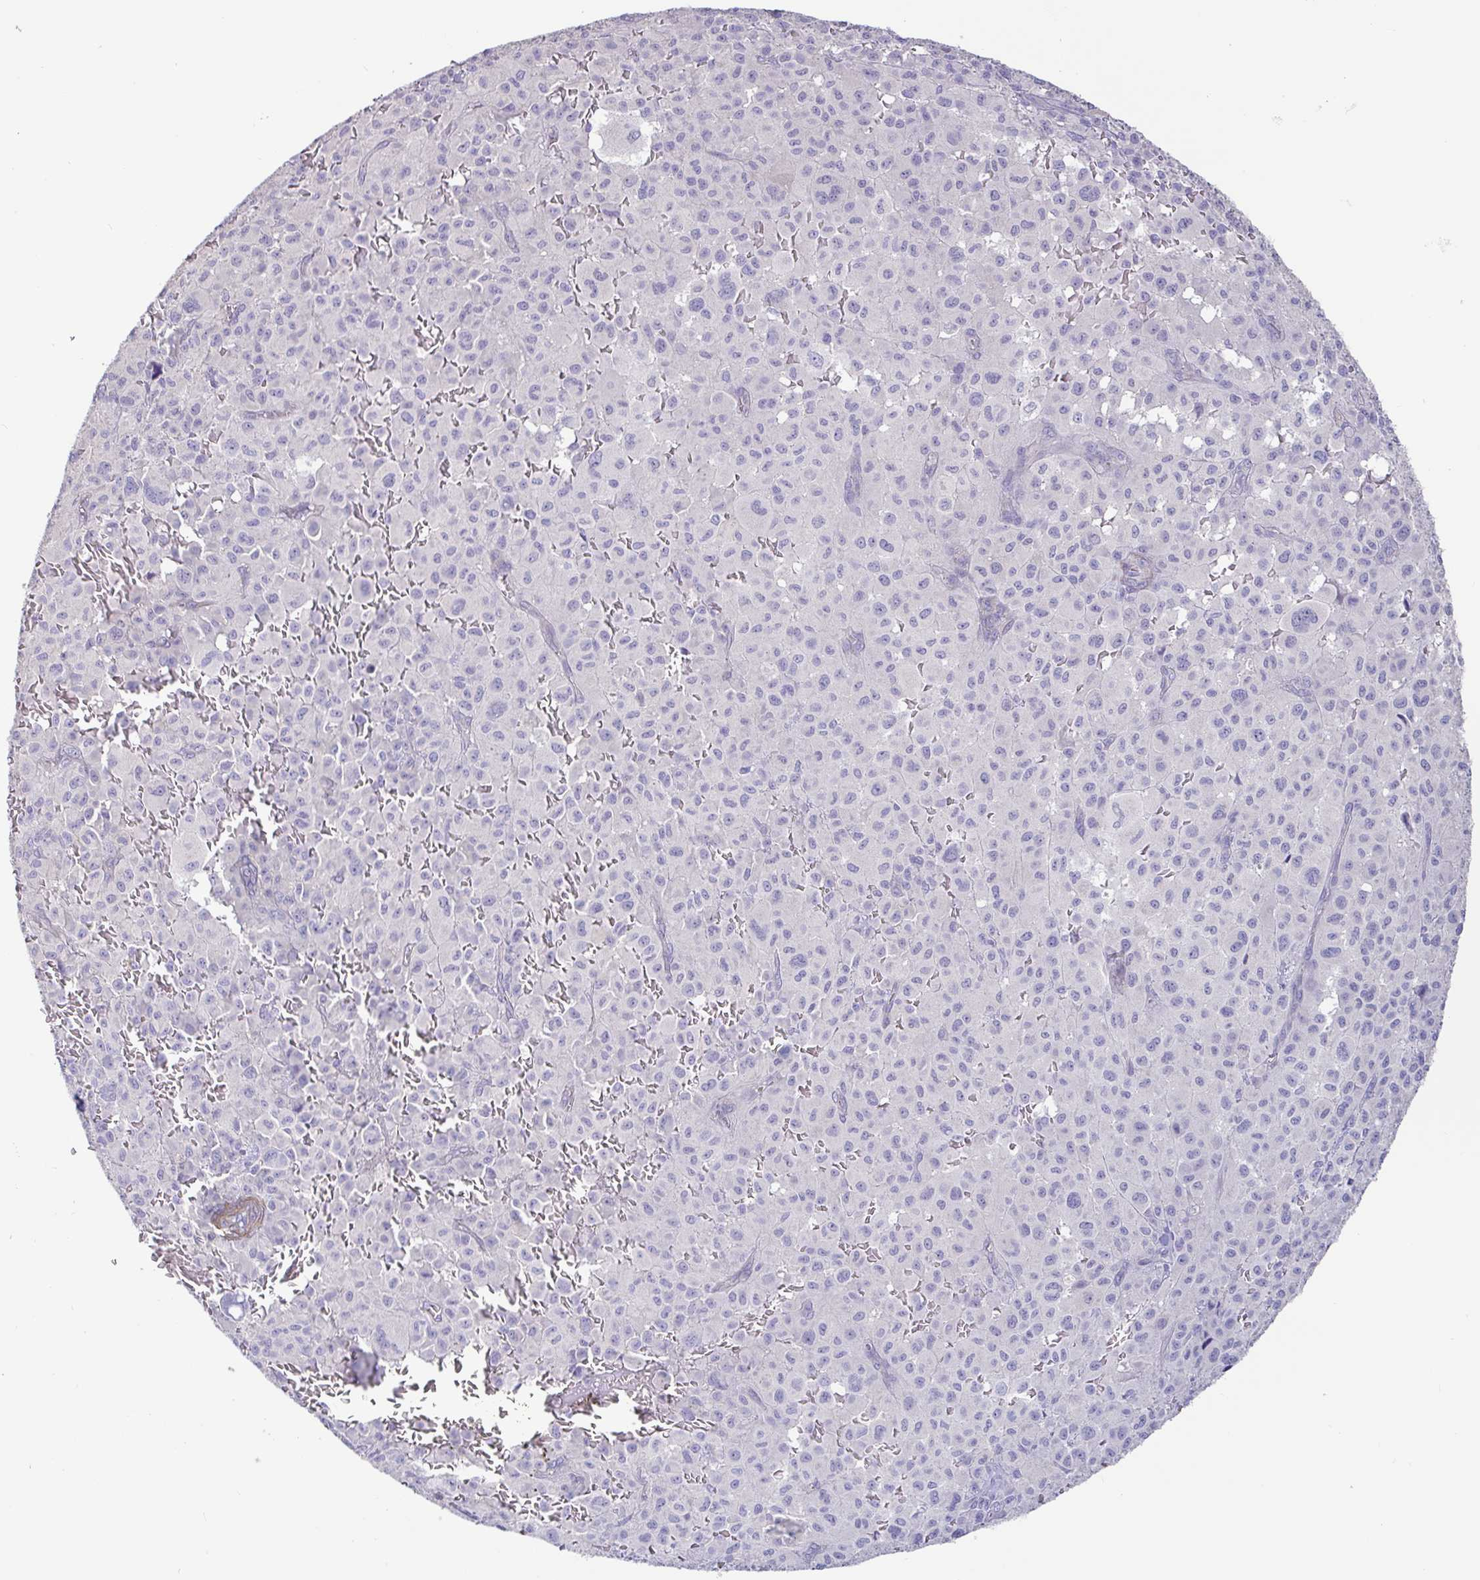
{"staining": {"intensity": "negative", "quantity": "none", "location": "none"}, "tissue": "melanoma", "cell_type": "Tumor cells", "image_type": "cancer", "snomed": [{"axis": "morphology", "description": "Malignant melanoma, NOS"}, {"axis": "topography", "description": "Skin"}], "caption": "Immunohistochemistry histopathology image of neoplastic tissue: human malignant melanoma stained with DAB (3,3'-diaminobenzidine) reveals no significant protein staining in tumor cells. The staining was performed using DAB (3,3'-diaminobenzidine) to visualize the protein expression in brown, while the nuclei were stained in blue with hematoxylin (Magnification: 20x).", "gene": "PYGM", "patient": {"sex": "female", "age": 74}}